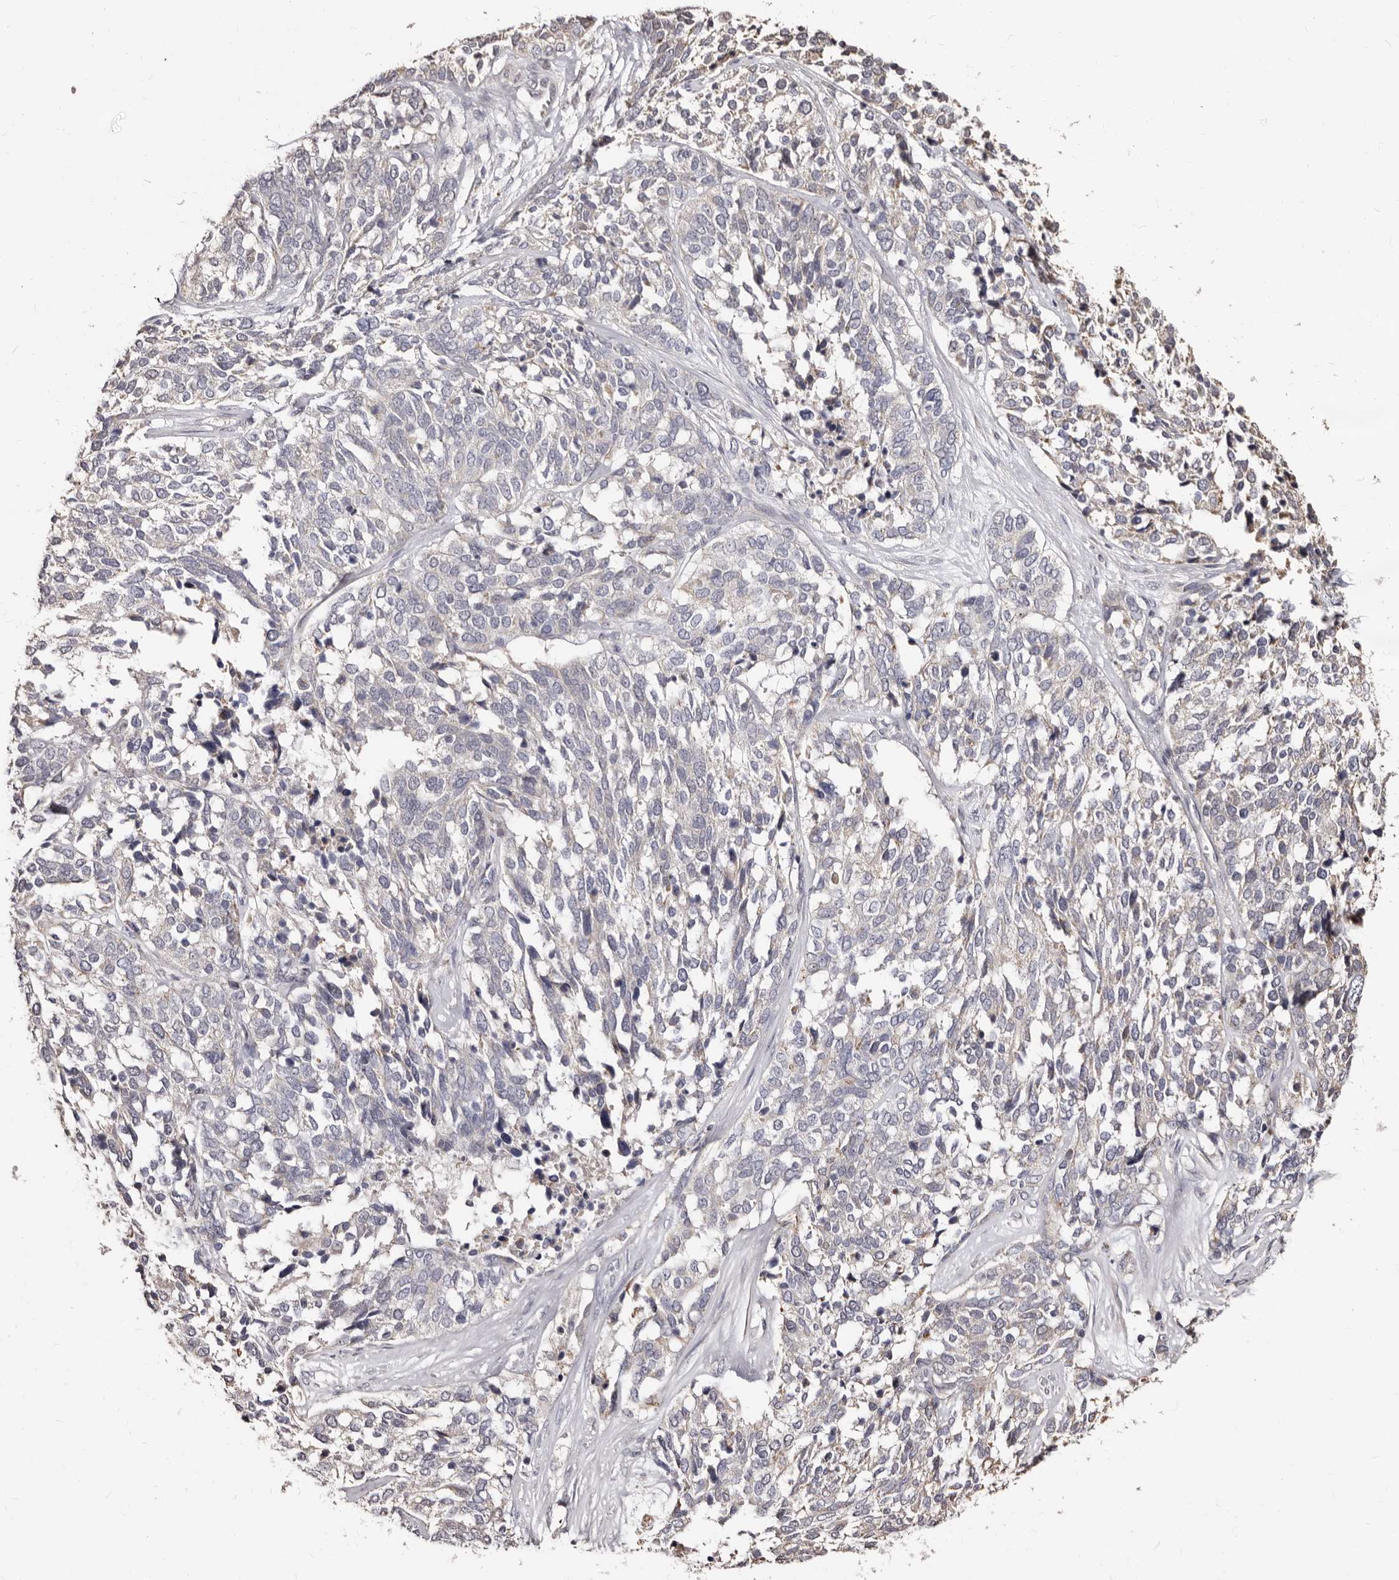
{"staining": {"intensity": "negative", "quantity": "none", "location": "none"}, "tissue": "ovarian cancer", "cell_type": "Tumor cells", "image_type": "cancer", "snomed": [{"axis": "morphology", "description": "Cystadenocarcinoma, serous, NOS"}, {"axis": "topography", "description": "Ovary"}], "caption": "This is an IHC micrograph of human ovarian cancer (serous cystadenocarcinoma). There is no expression in tumor cells.", "gene": "PTAFR", "patient": {"sex": "female", "age": 44}}